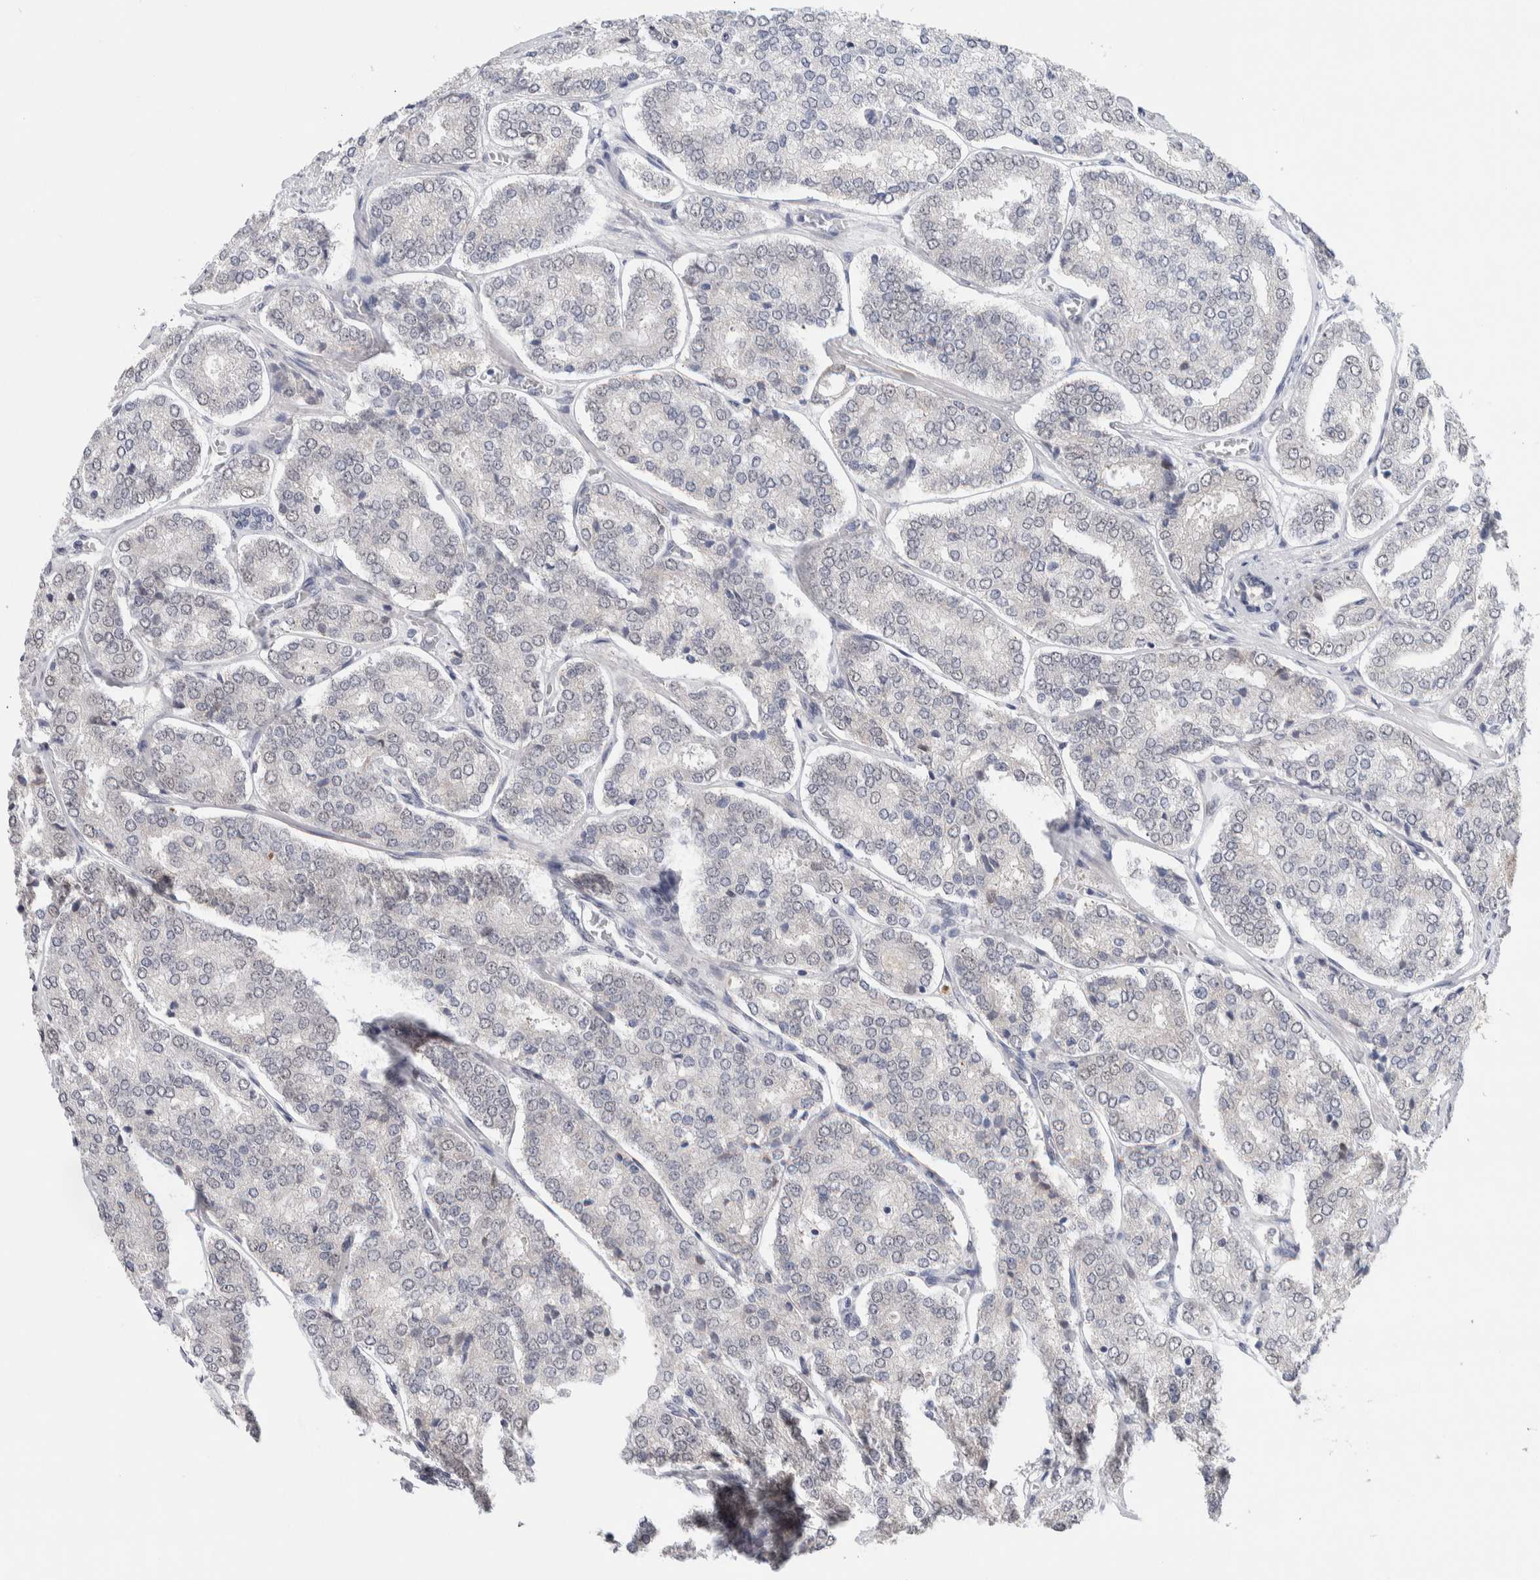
{"staining": {"intensity": "negative", "quantity": "none", "location": "none"}, "tissue": "prostate cancer", "cell_type": "Tumor cells", "image_type": "cancer", "snomed": [{"axis": "morphology", "description": "Adenocarcinoma, High grade"}, {"axis": "topography", "description": "Prostate"}], "caption": "Micrograph shows no significant protein staining in tumor cells of prostate cancer (adenocarcinoma (high-grade)). (IHC, brightfield microscopy, high magnification).", "gene": "PRMT1", "patient": {"sex": "male", "age": 65}}